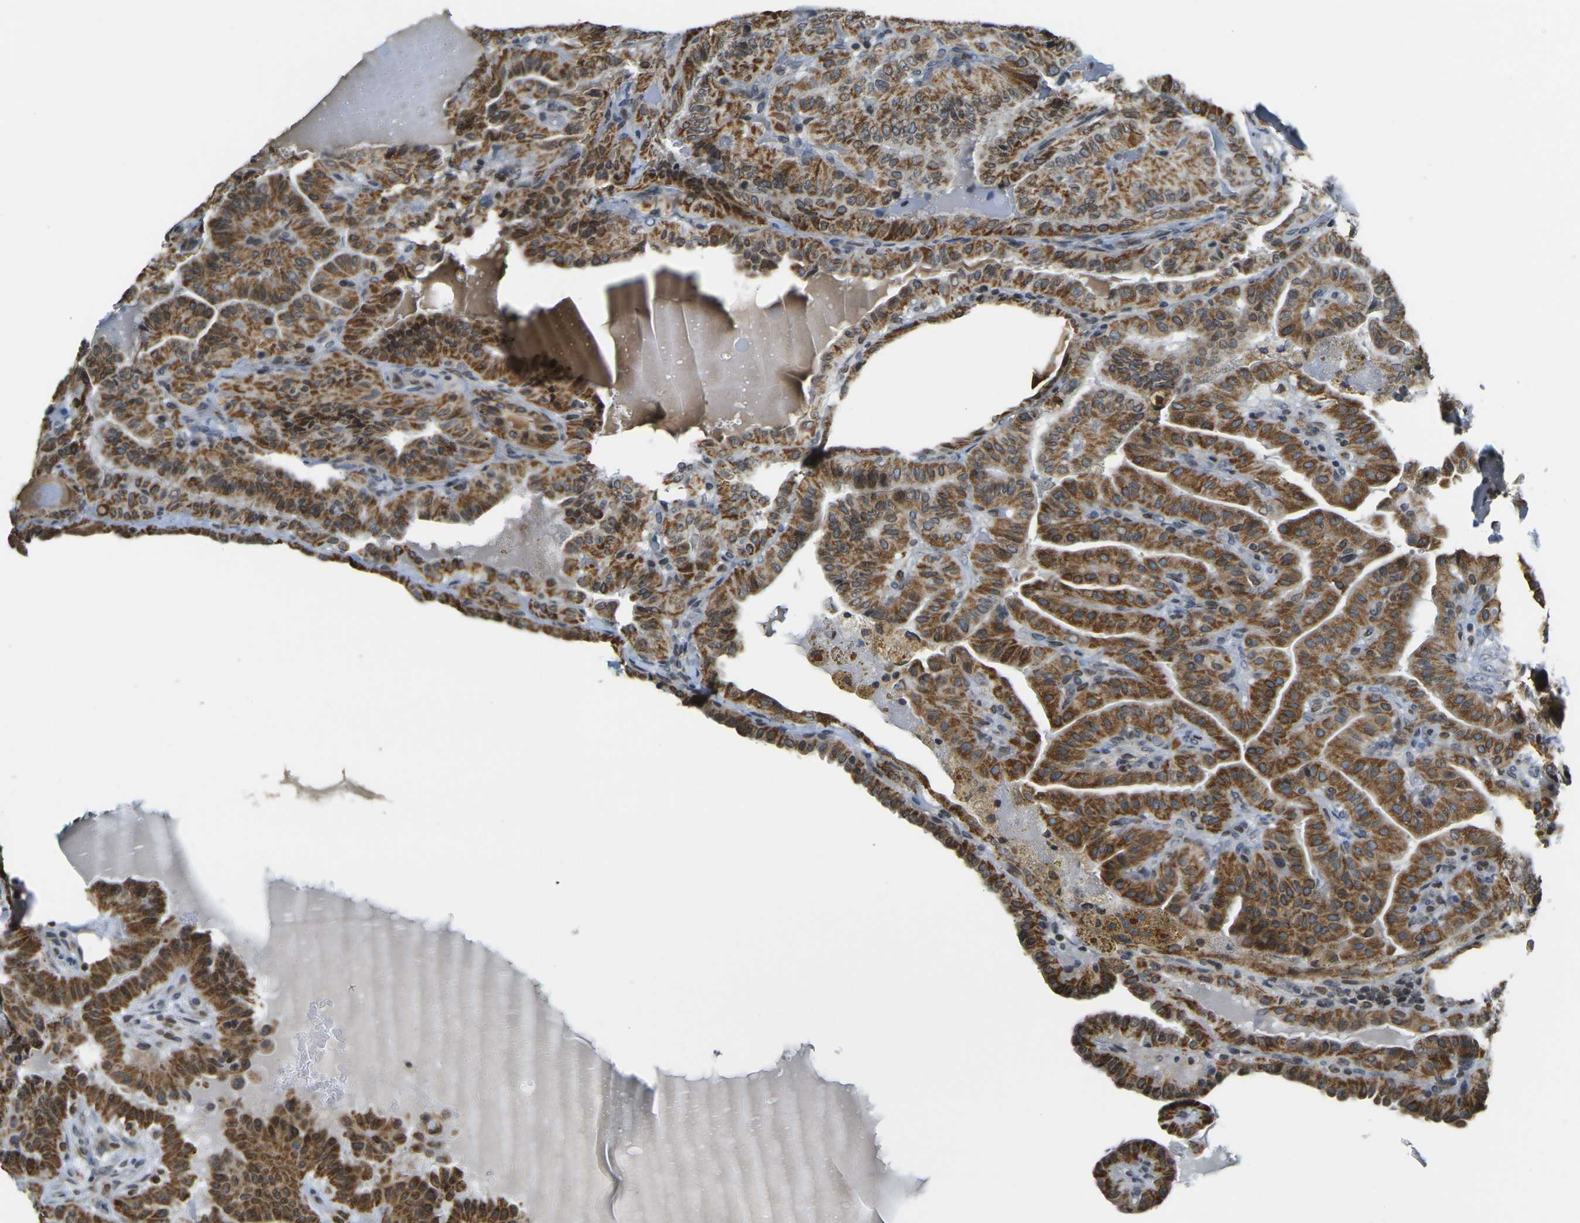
{"staining": {"intensity": "moderate", "quantity": ">75%", "location": "cytoplasmic/membranous,nuclear"}, "tissue": "thyroid cancer", "cell_type": "Tumor cells", "image_type": "cancer", "snomed": [{"axis": "morphology", "description": "Papillary adenocarcinoma, NOS"}, {"axis": "topography", "description": "Thyroid gland"}], "caption": "Protein staining demonstrates moderate cytoplasmic/membranous and nuclear staining in about >75% of tumor cells in thyroid papillary adenocarcinoma.", "gene": "BRDT", "patient": {"sex": "male", "age": 77}}